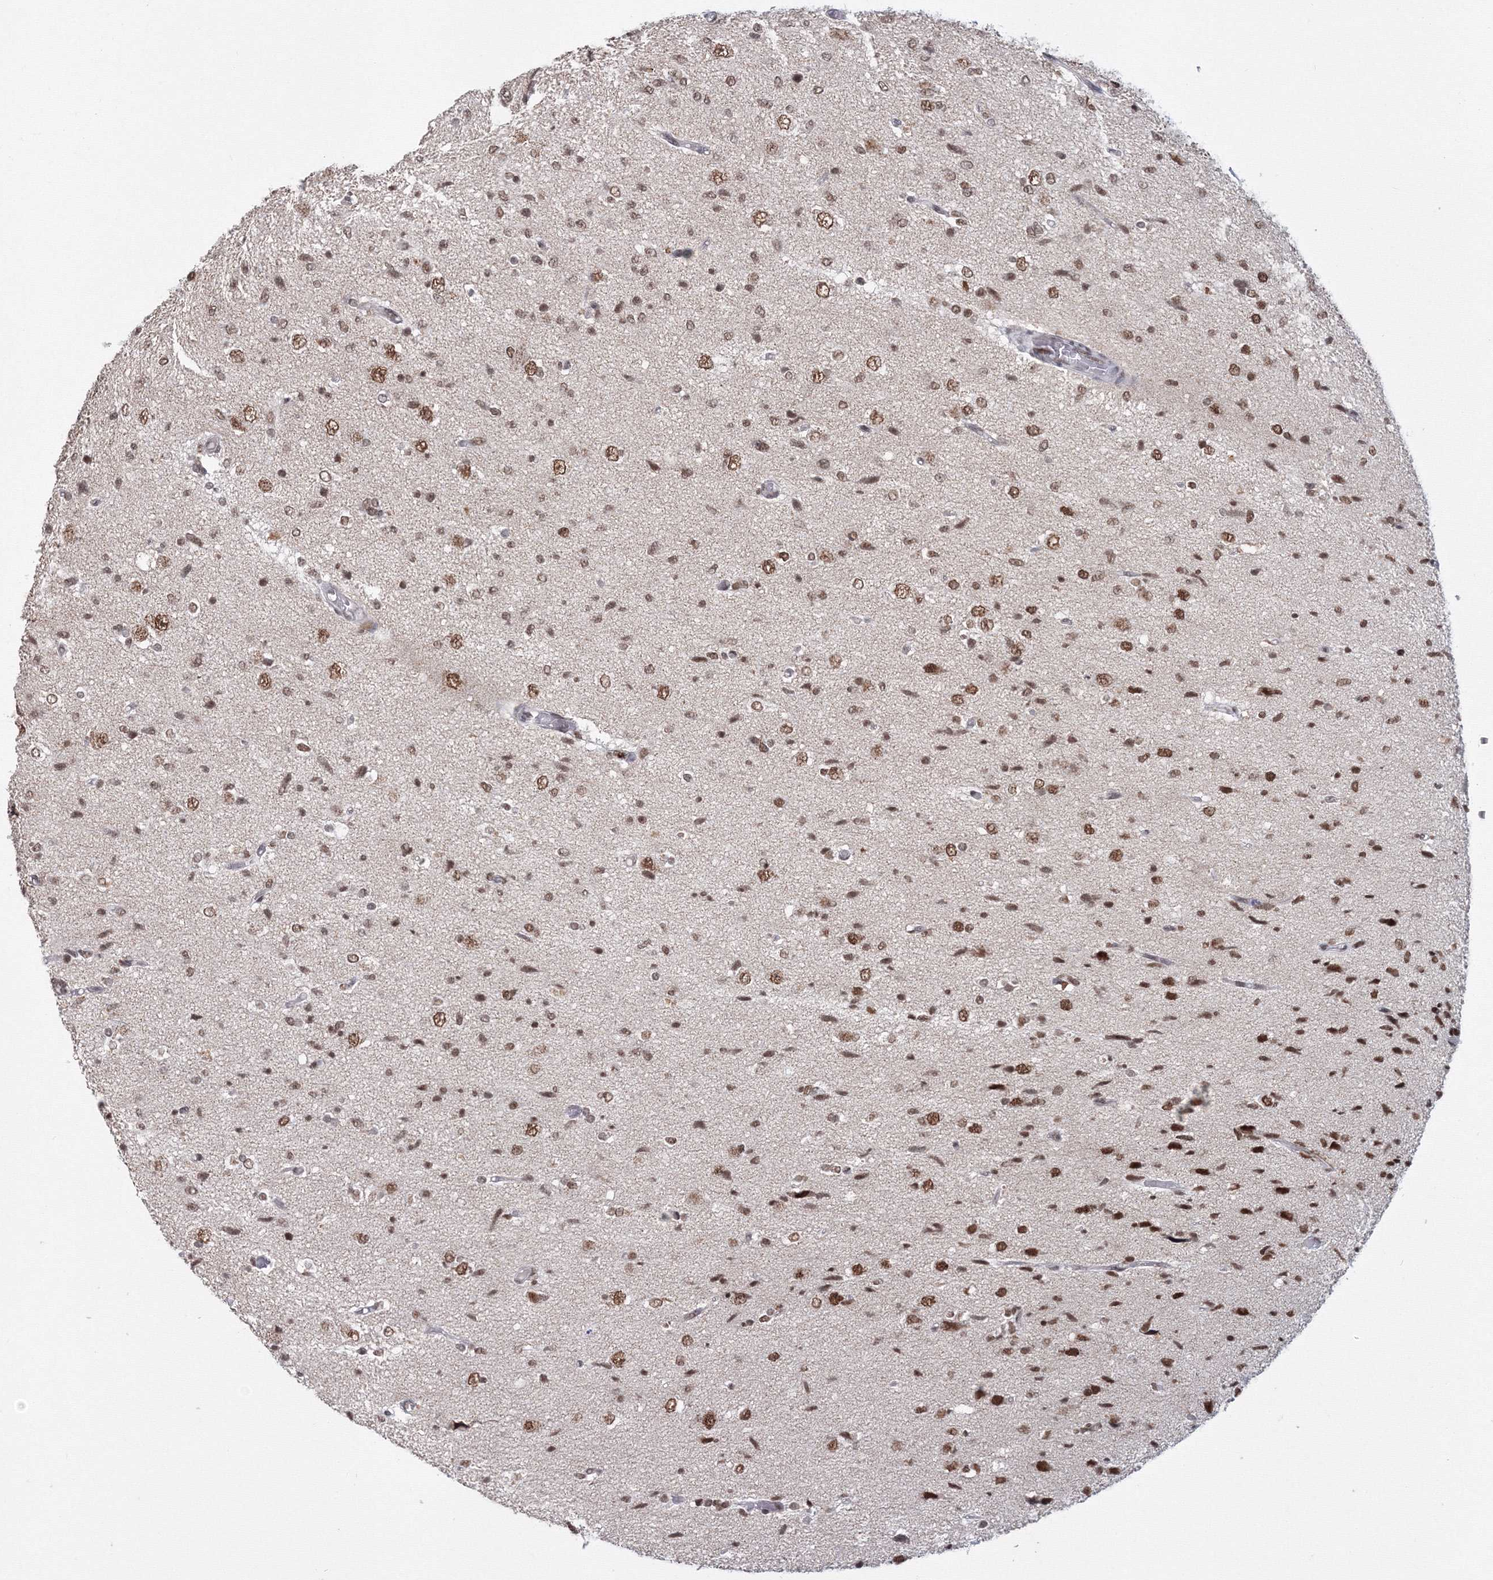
{"staining": {"intensity": "moderate", "quantity": ">75%", "location": "nuclear"}, "tissue": "glioma", "cell_type": "Tumor cells", "image_type": "cancer", "snomed": [{"axis": "morphology", "description": "Glioma, malignant, High grade"}, {"axis": "topography", "description": "Brain"}], "caption": "This photomicrograph reveals glioma stained with IHC to label a protein in brown. The nuclear of tumor cells show moderate positivity for the protein. Nuclei are counter-stained blue.", "gene": "SF3B6", "patient": {"sex": "female", "age": 59}}